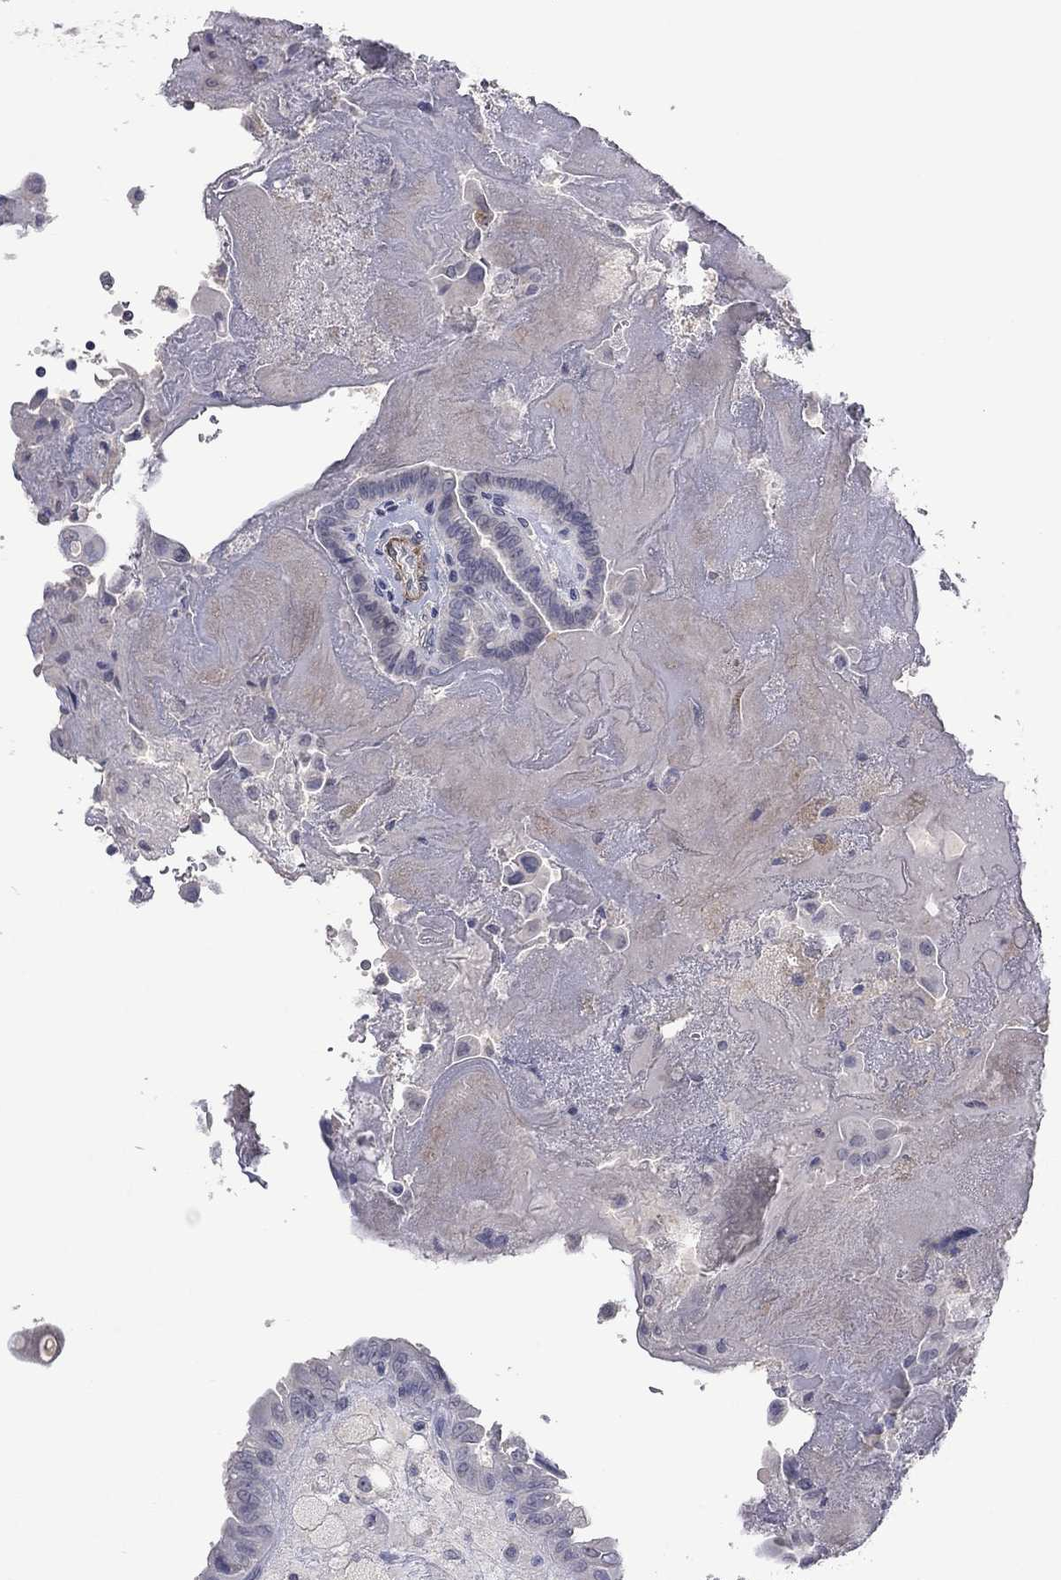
{"staining": {"intensity": "negative", "quantity": "none", "location": "none"}, "tissue": "thyroid cancer", "cell_type": "Tumor cells", "image_type": "cancer", "snomed": [{"axis": "morphology", "description": "Papillary adenocarcinoma, NOS"}, {"axis": "topography", "description": "Thyroid gland"}], "caption": "IHC image of neoplastic tissue: papillary adenocarcinoma (thyroid) stained with DAB demonstrates no significant protein expression in tumor cells. (Brightfield microscopy of DAB IHC at high magnification).", "gene": "IP6K3", "patient": {"sex": "female", "age": 37}}